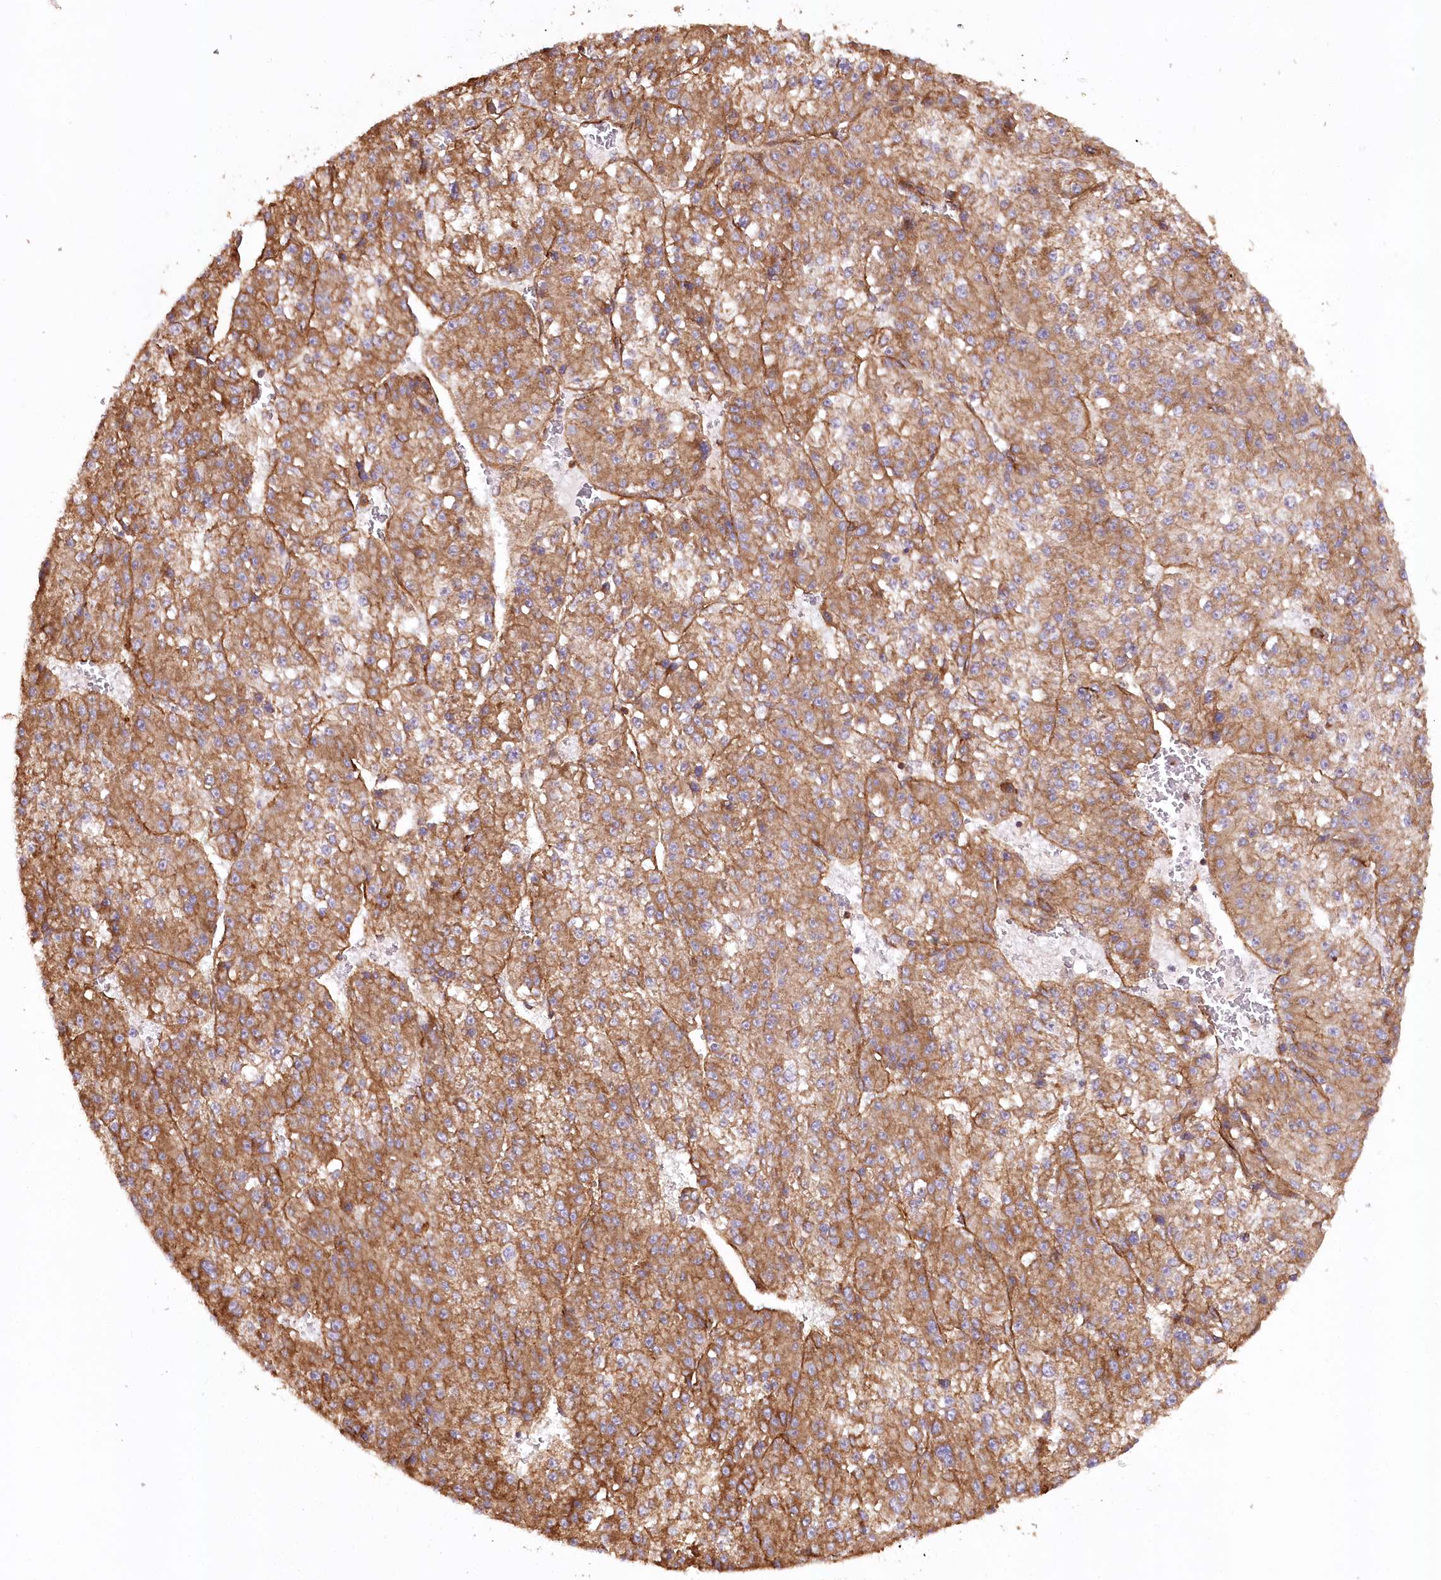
{"staining": {"intensity": "moderate", "quantity": ">75%", "location": "cytoplasmic/membranous"}, "tissue": "liver cancer", "cell_type": "Tumor cells", "image_type": "cancer", "snomed": [{"axis": "morphology", "description": "Carcinoma, Hepatocellular, NOS"}, {"axis": "topography", "description": "Liver"}], "caption": "The image exhibits a brown stain indicating the presence of a protein in the cytoplasmic/membranous of tumor cells in liver cancer.", "gene": "SYNPO2", "patient": {"sex": "female", "age": 73}}